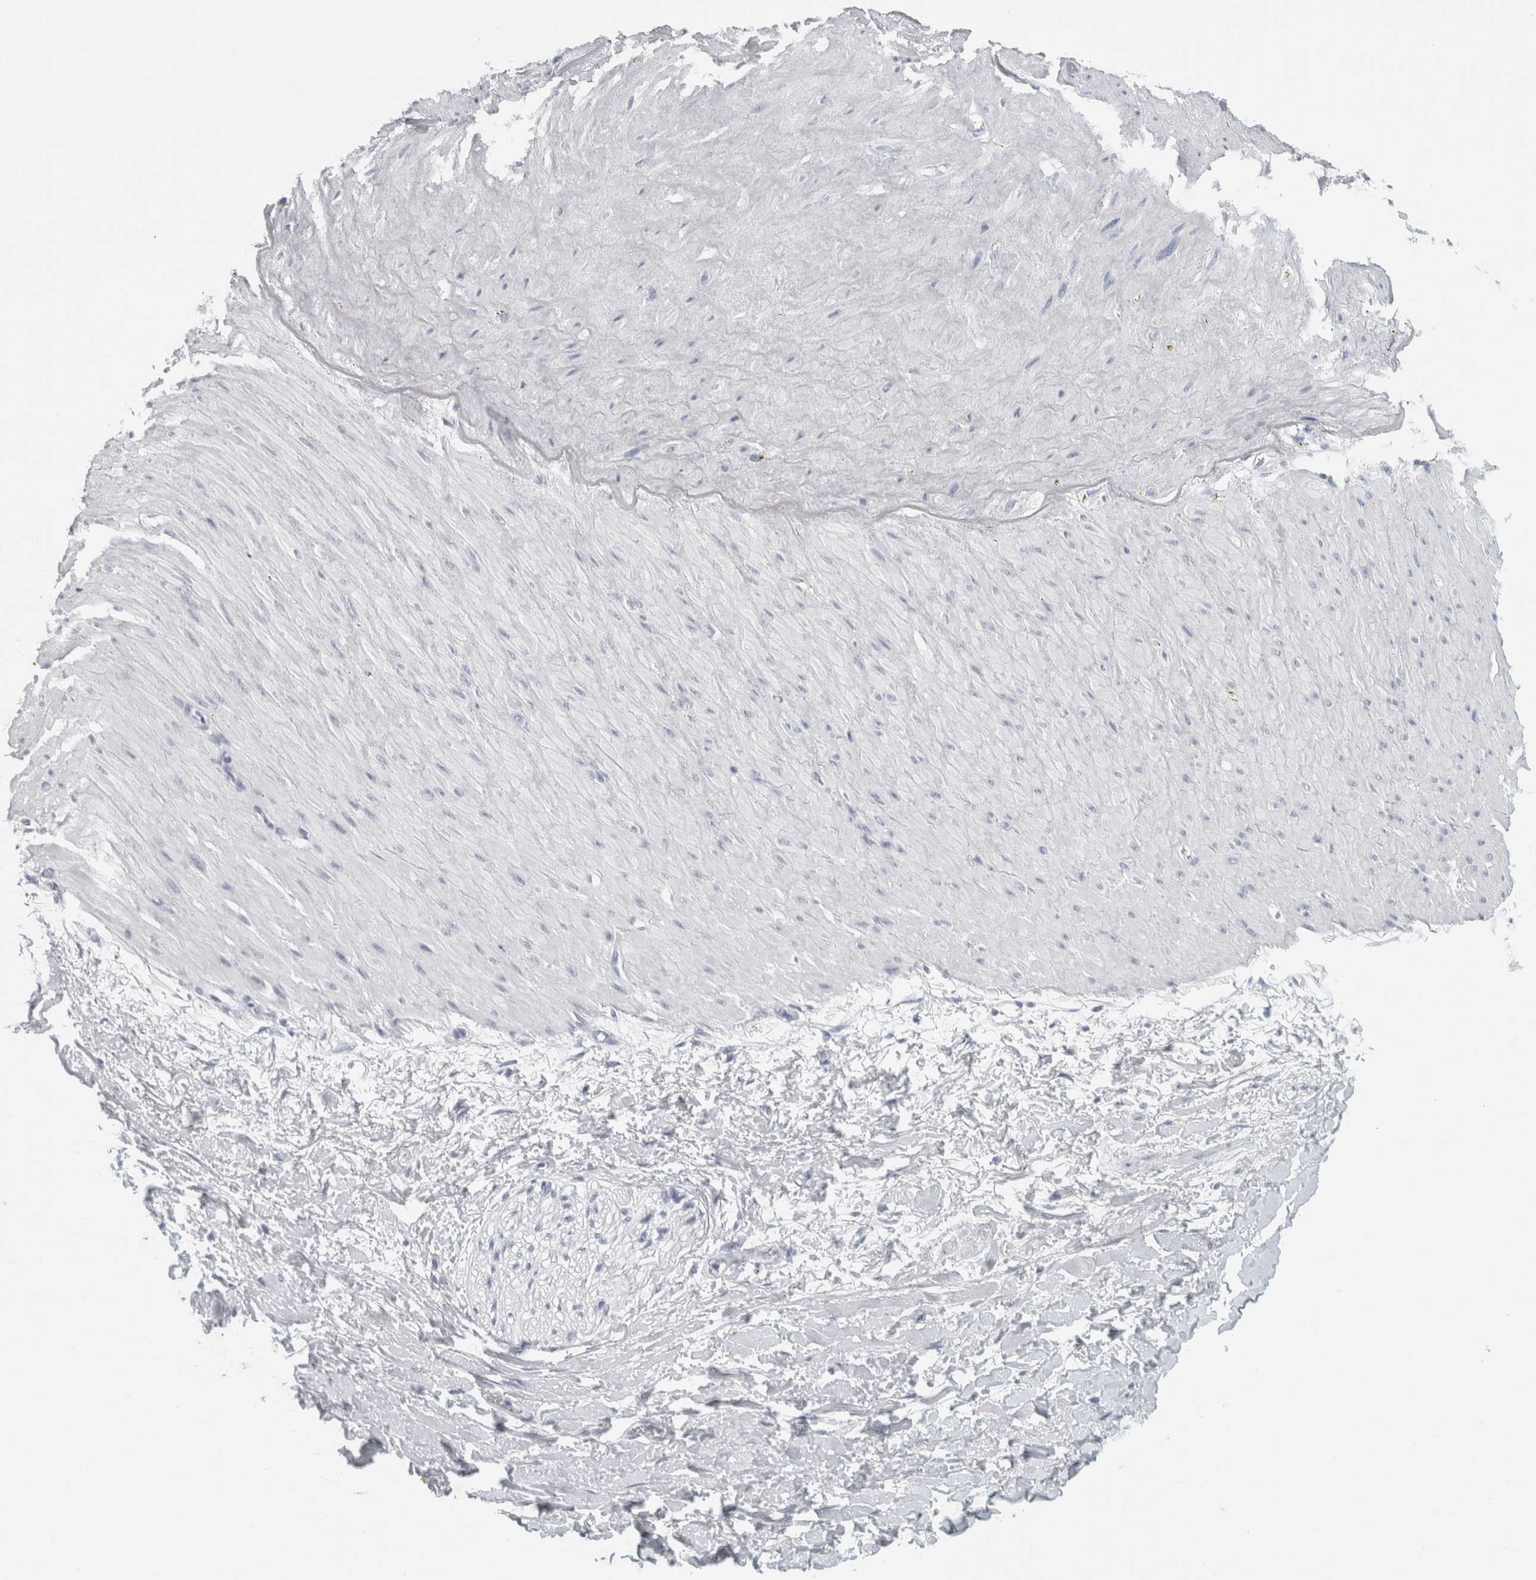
{"staining": {"intensity": "negative", "quantity": "none", "location": "none"}, "tissue": "adipose tissue", "cell_type": "Adipocytes", "image_type": "normal", "snomed": [{"axis": "morphology", "description": "Normal tissue, NOS"}, {"axis": "topography", "description": "Soft tissue"}], "caption": "IHC micrograph of unremarkable adipose tissue: adipose tissue stained with DAB displays no significant protein expression in adipocytes.", "gene": "SLC28A3", "patient": {"sex": "male", "age": 72}}